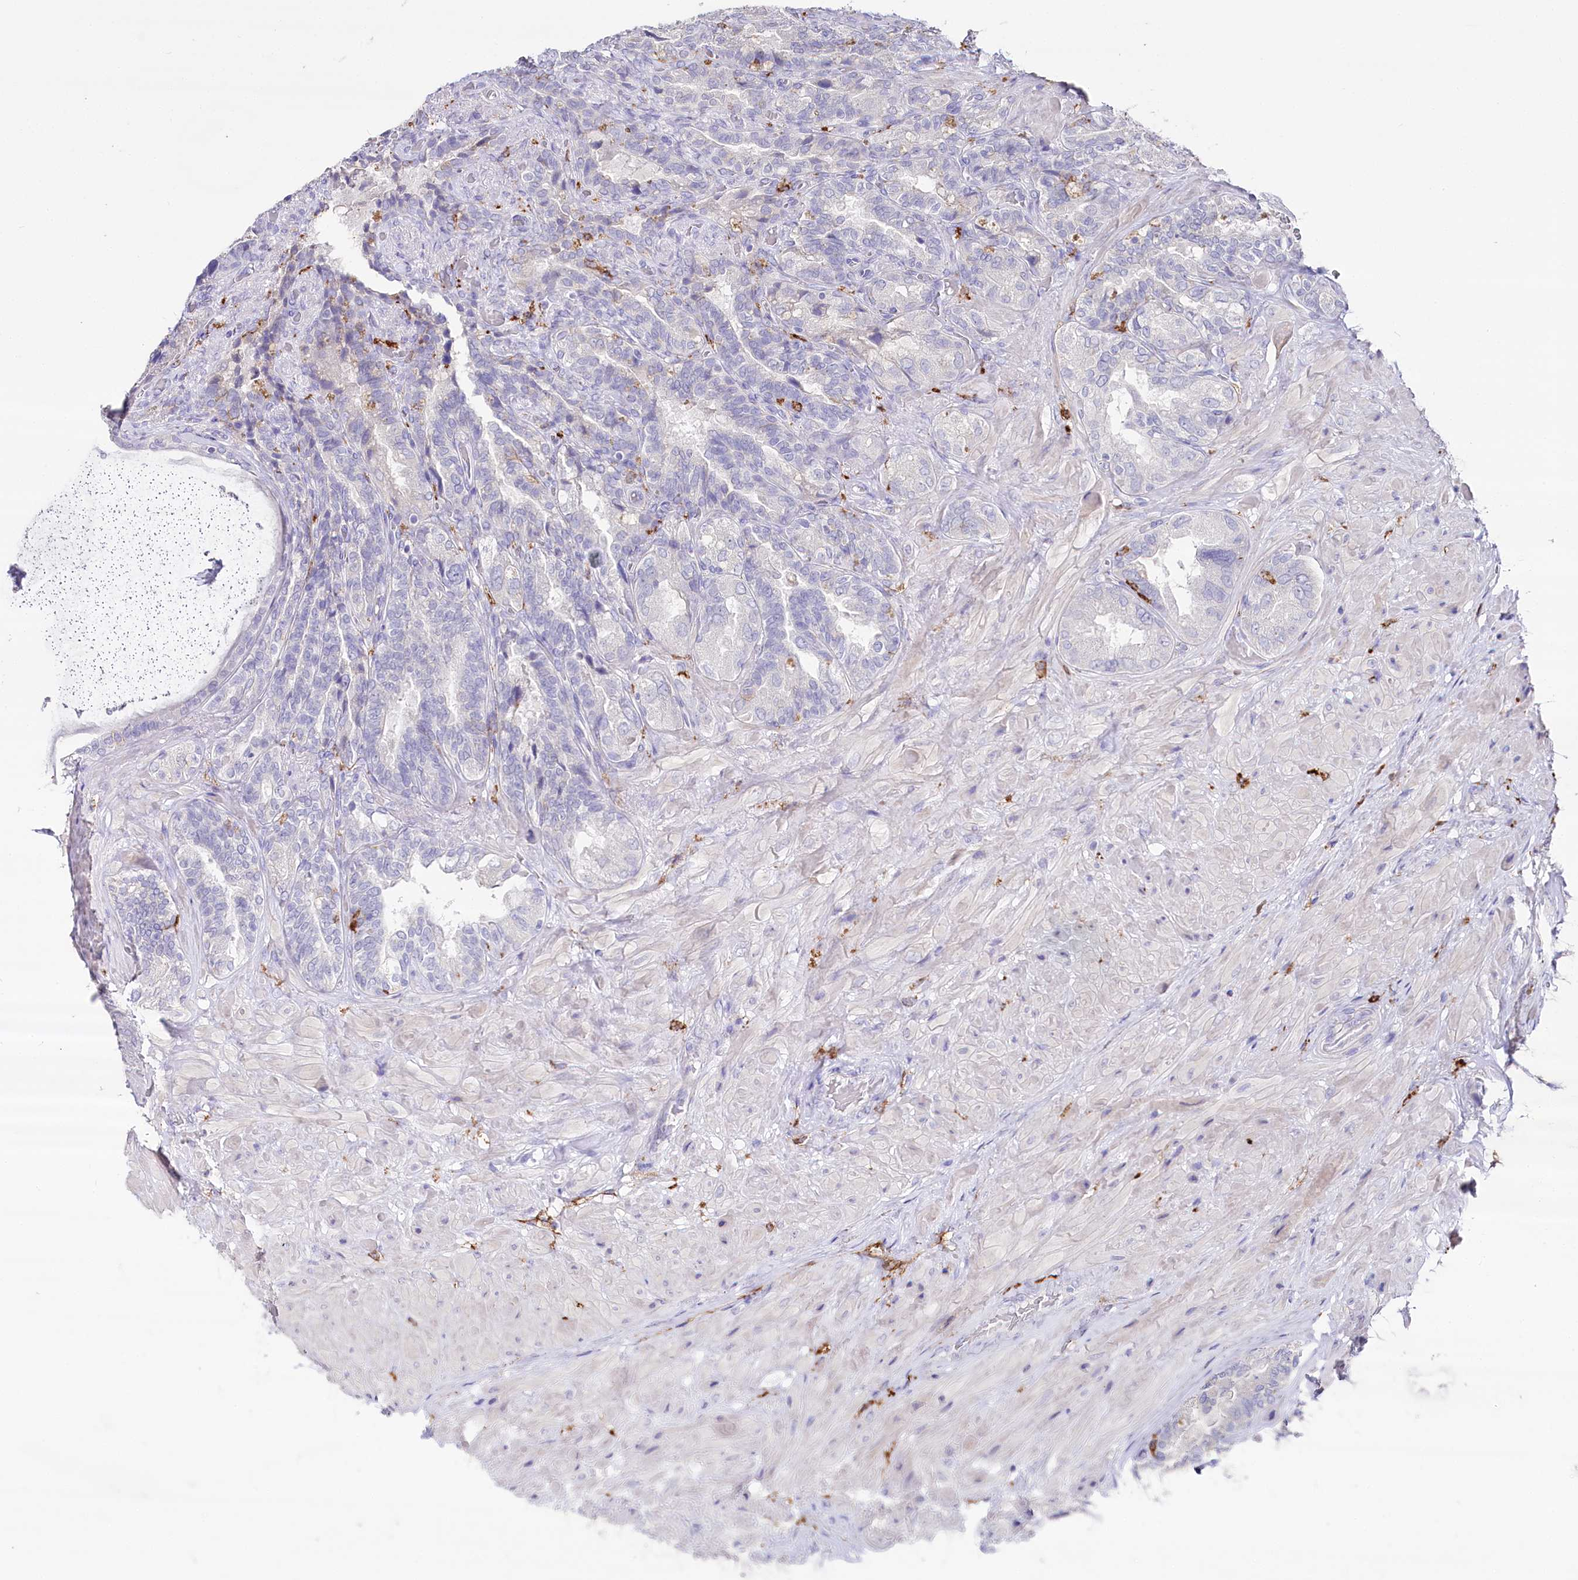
{"staining": {"intensity": "negative", "quantity": "none", "location": "none"}, "tissue": "seminal vesicle", "cell_type": "Glandular cells", "image_type": "normal", "snomed": [{"axis": "morphology", "description": "Normal tissue, NOS"}, {"axis": "topography", "description": "Prostate and seminal vesicle, NOS"}, {"axis": "topography", "description": "Prostate"}, {"axis": "topography", "description": "Seminal veicle"}], "caption": "High magnification brightfield microscopy of unremarkable seminal vesicle stained with DAB (3,3'-diaminobenzidine) (brown) and counterstained with hematoxylin (blue): glandular cells show no significant expression. (DAB immunohistochemistry (IHC) visualized using brightfield microscopy, high magnification).", "gene": "CLEC4M", "patient": {"sex": "male", "age": 67}}